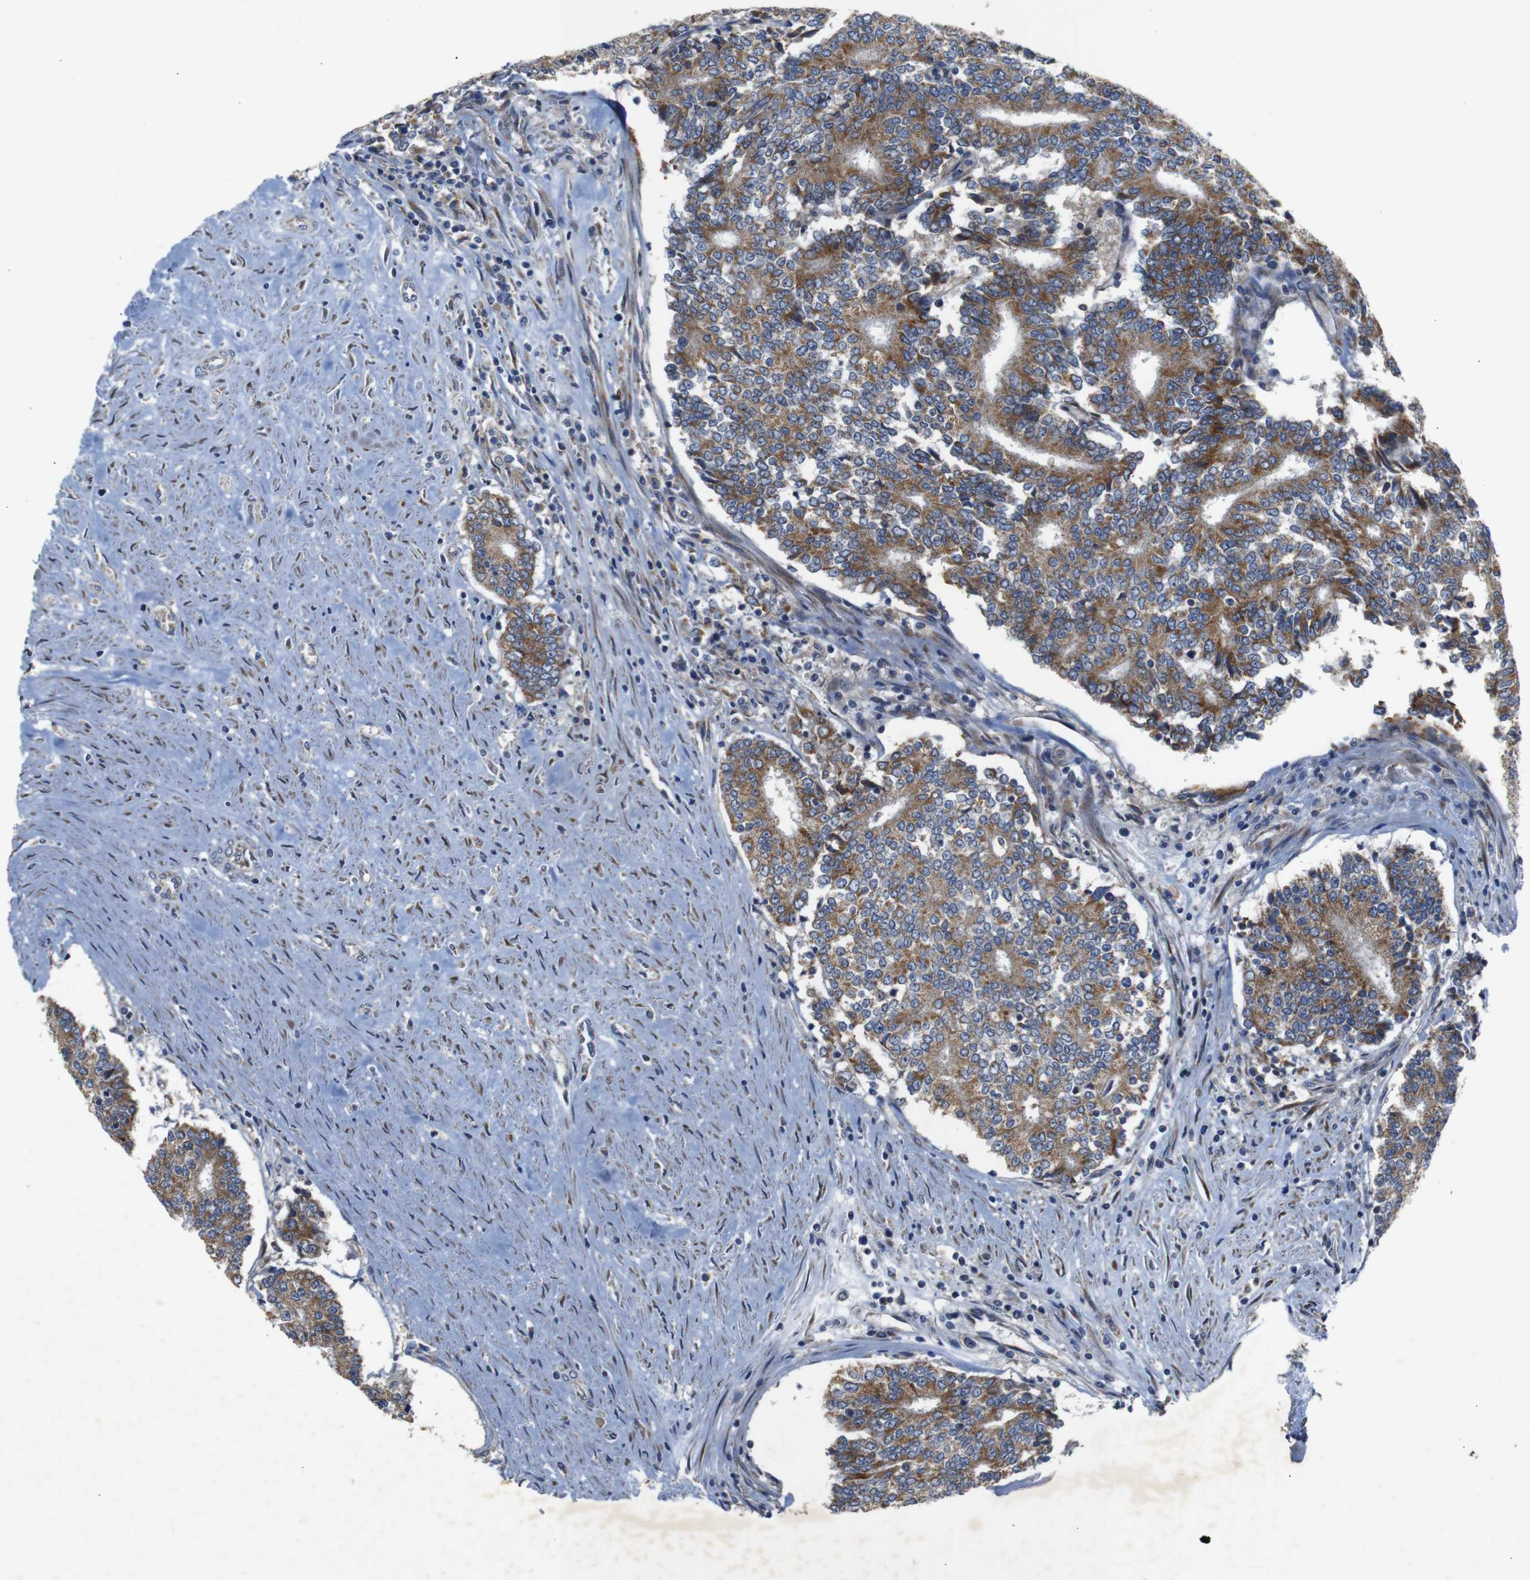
{"staining": {"intensity": "moderate", "quantity": ">75%", "location": "cytoplasmic/membranous"}, "tissue": "prostate cancer", "cell_type": "Tumor cells", "image_type": "cancer", "snomed": [{"axis": "morphology", "description": "Normal tissue, NOS"}, {"axis": "morphology", "description": "Adenocarcinoma, High grade"}, {"axis": "topography", "description": "Prostate"}, {"axis": "topography", "description": "Seminal veicle"}], "caption": "High-grade adenocarcinoma (prostate) stained with IHC displays moderate cytoplasmic/membranous positivity in approximately >75% of tumor cells.", "gene": "CHST10", "patient": {"sex": "male", "age": 55}}